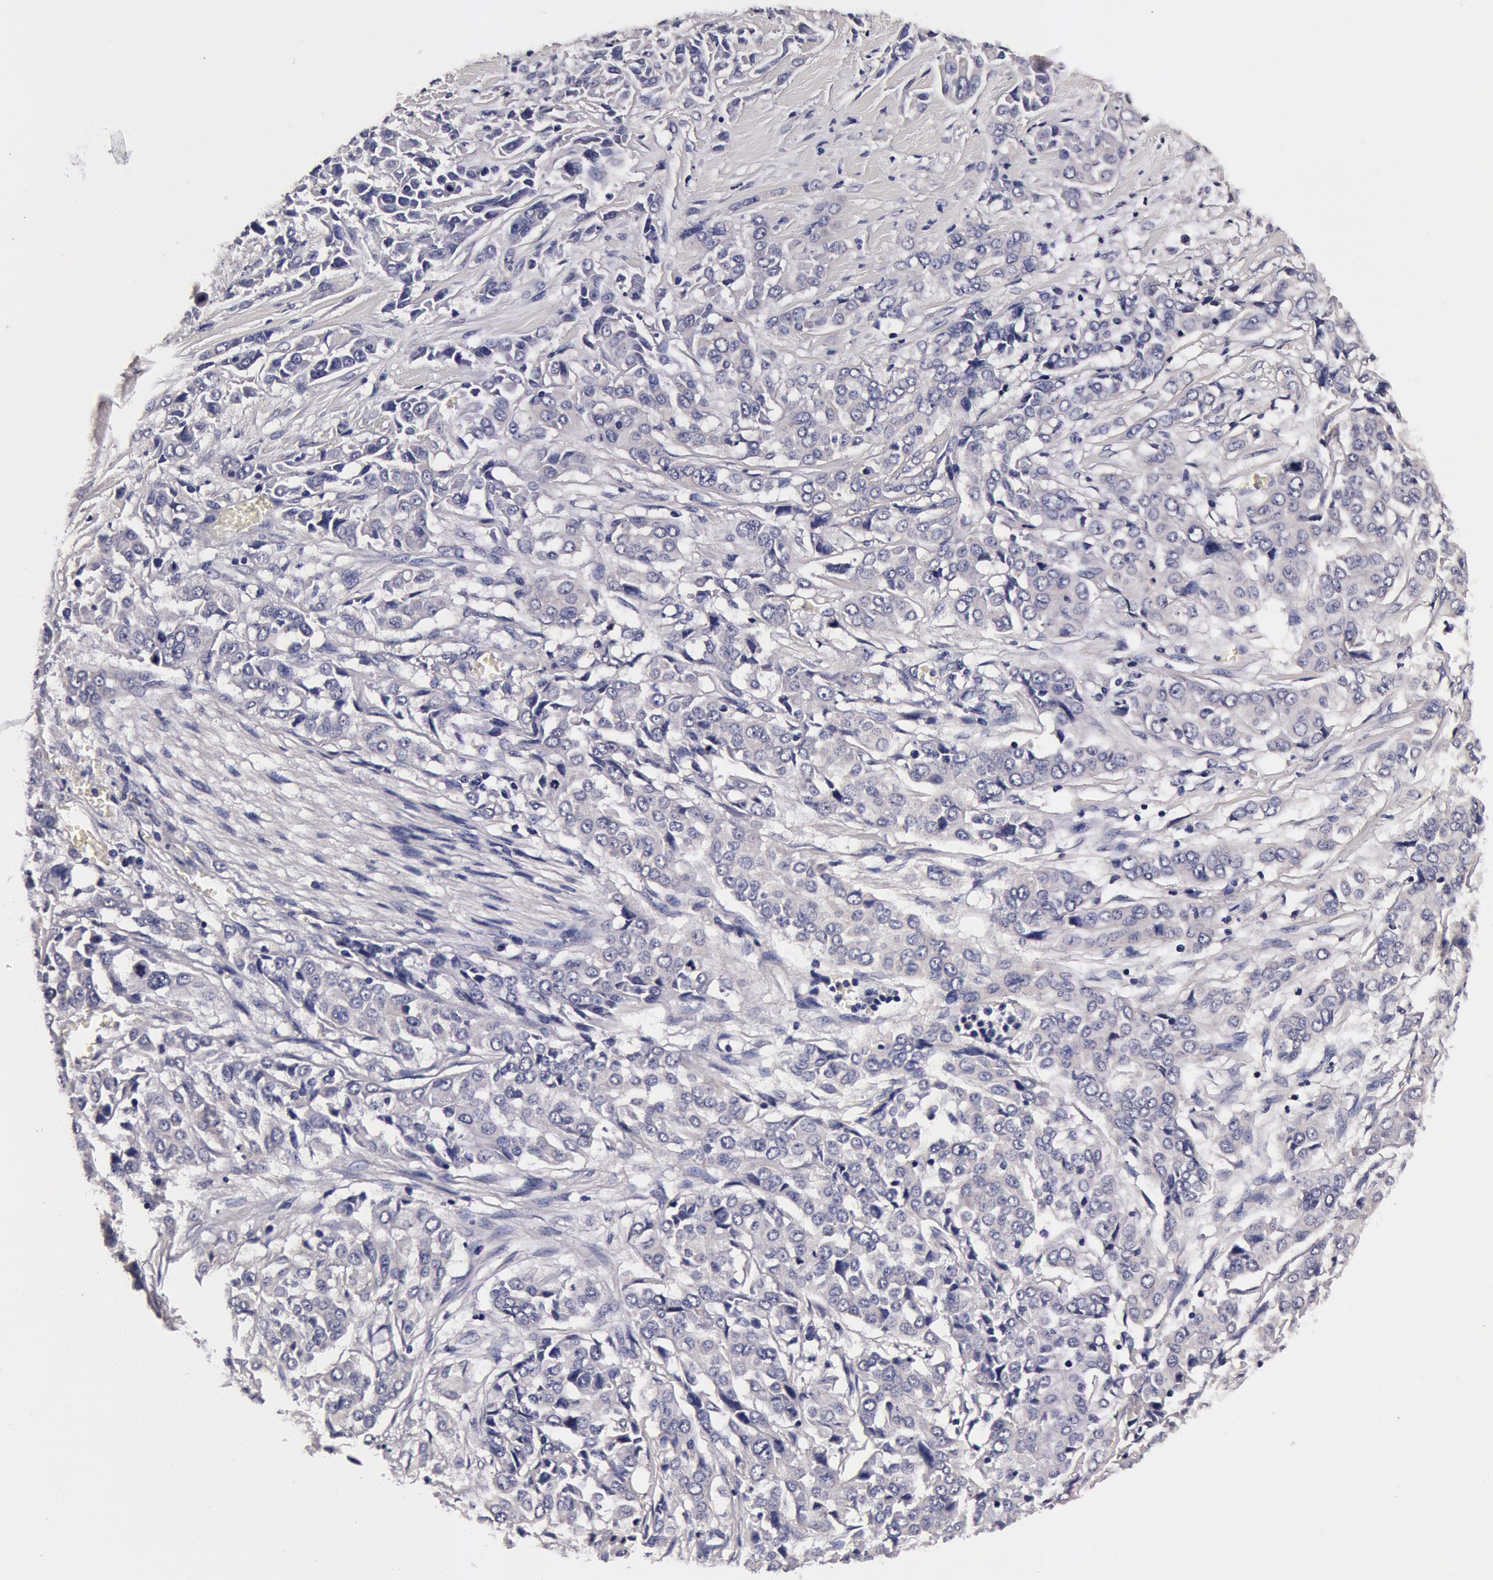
{"staining": {"intensity": "negative", "quantity": "none", "location": "none"}, "tissue": "pancreatic cancer", "cell_type": "Tumor cells", "image_type": "cancer", "snomed": [{"axis": "morphology", "description": "Adenocarcinoma, NOS"}, {"axis": "topography", "description": "Pancreas"}], "caption": "The micrograph displays no staining of tumor cells in pancreatic cancer (adenocarcinoma). (Brightfield microscopy of DAB (3,3'-diaminobenzidine) immunohistochemistry (IHC) at high magnification).", "gene": "CCDC22", "patient": {"sex": "female", "age": 52}}